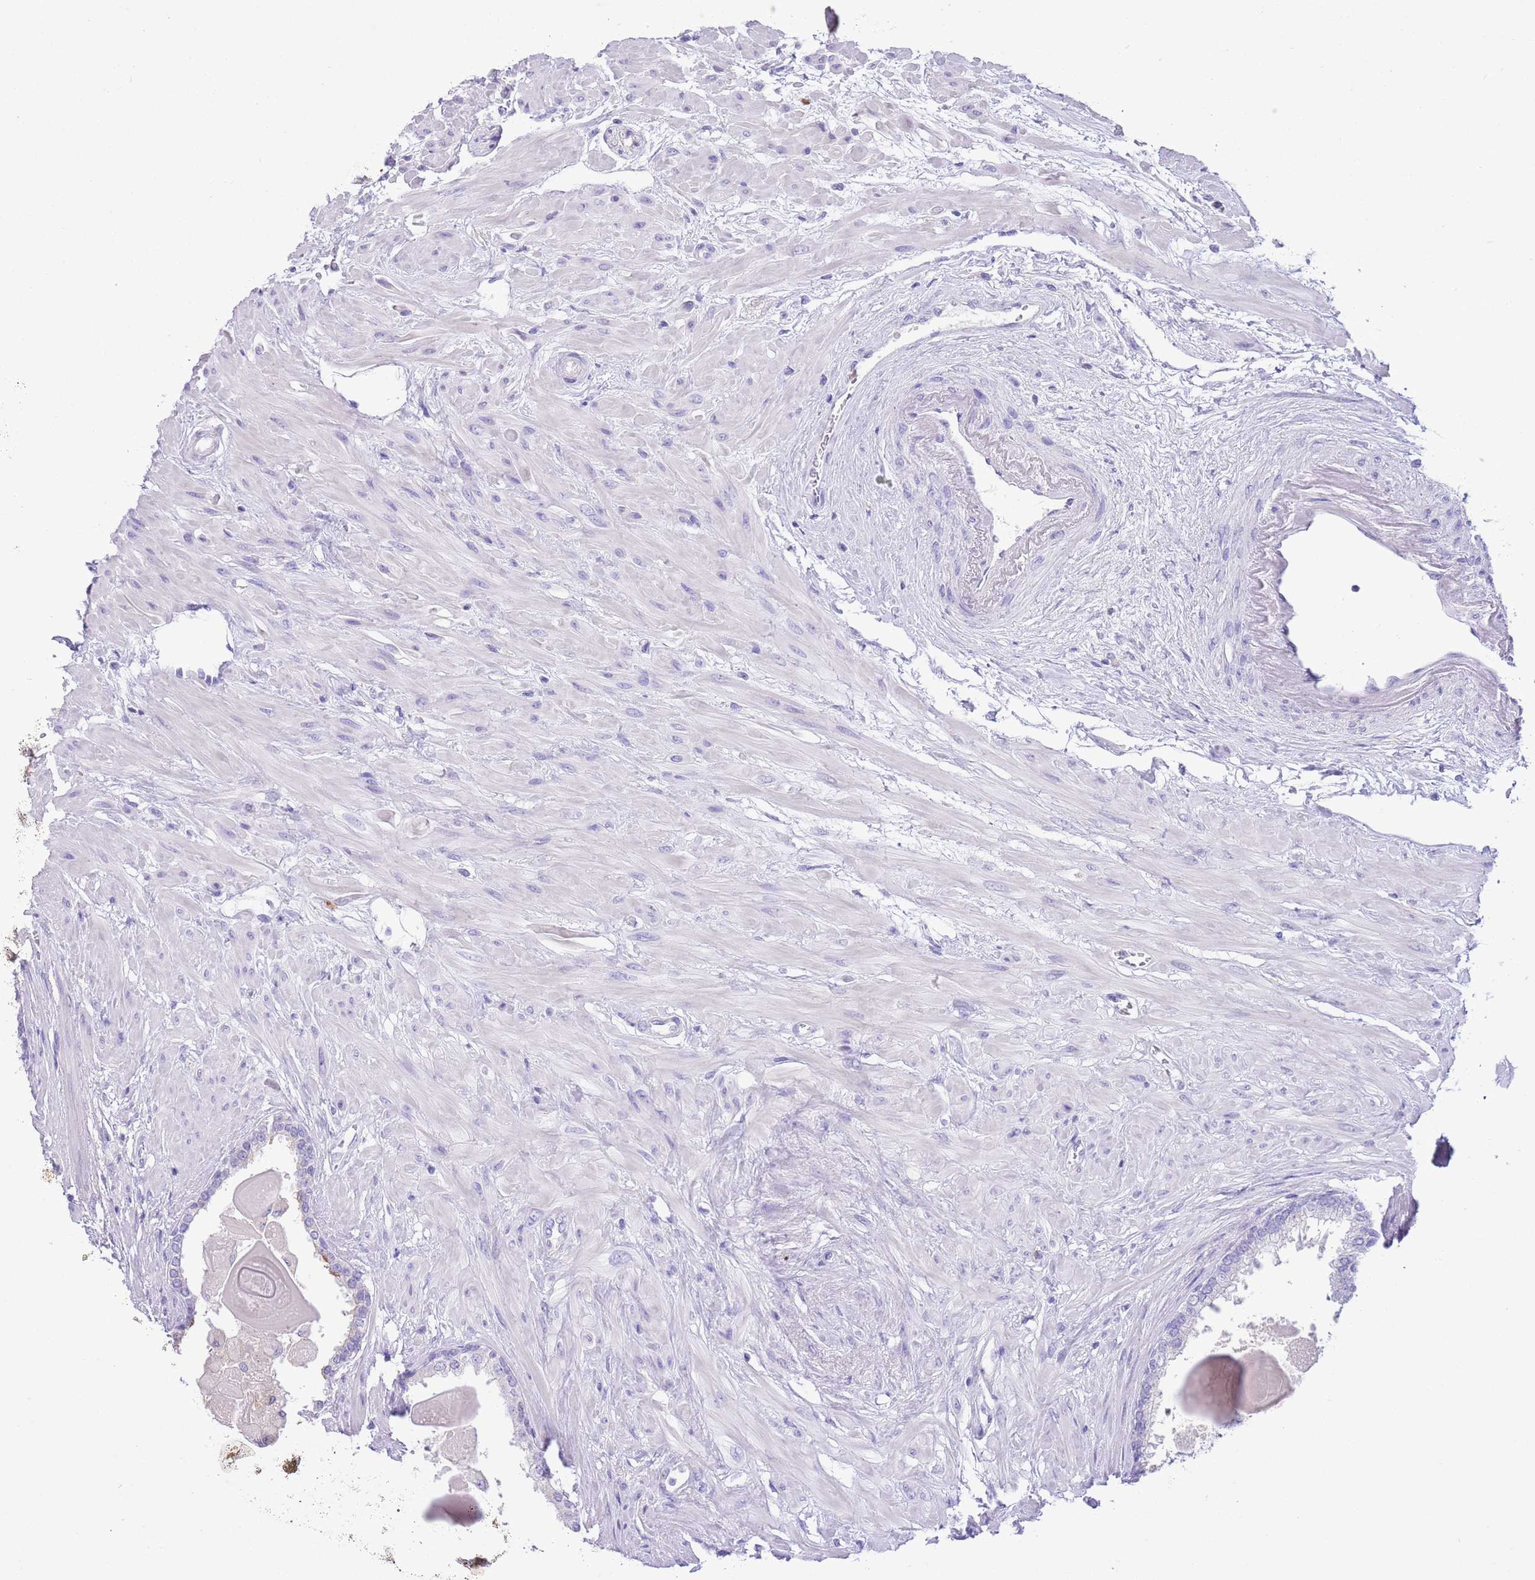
{"staining": {"intensity": "negative", "quantity": "none", "location": "none"}, "tissue": "prostate", "cell_type": "Glandular cells", "image_type": "normal", "snomed": [{"axis": "morphology", "description": "Normal tissue, NOS"}, {"axis": "topography", "description": "Prostate"}], "caption": "An immunohistochemistry (IHC) histopathology image of unremarkable prostate is shown. There is no staining in glandular cells of prostate.", "gene": "CLEC2A", "patient": {"sex": "male", "age": 57}}